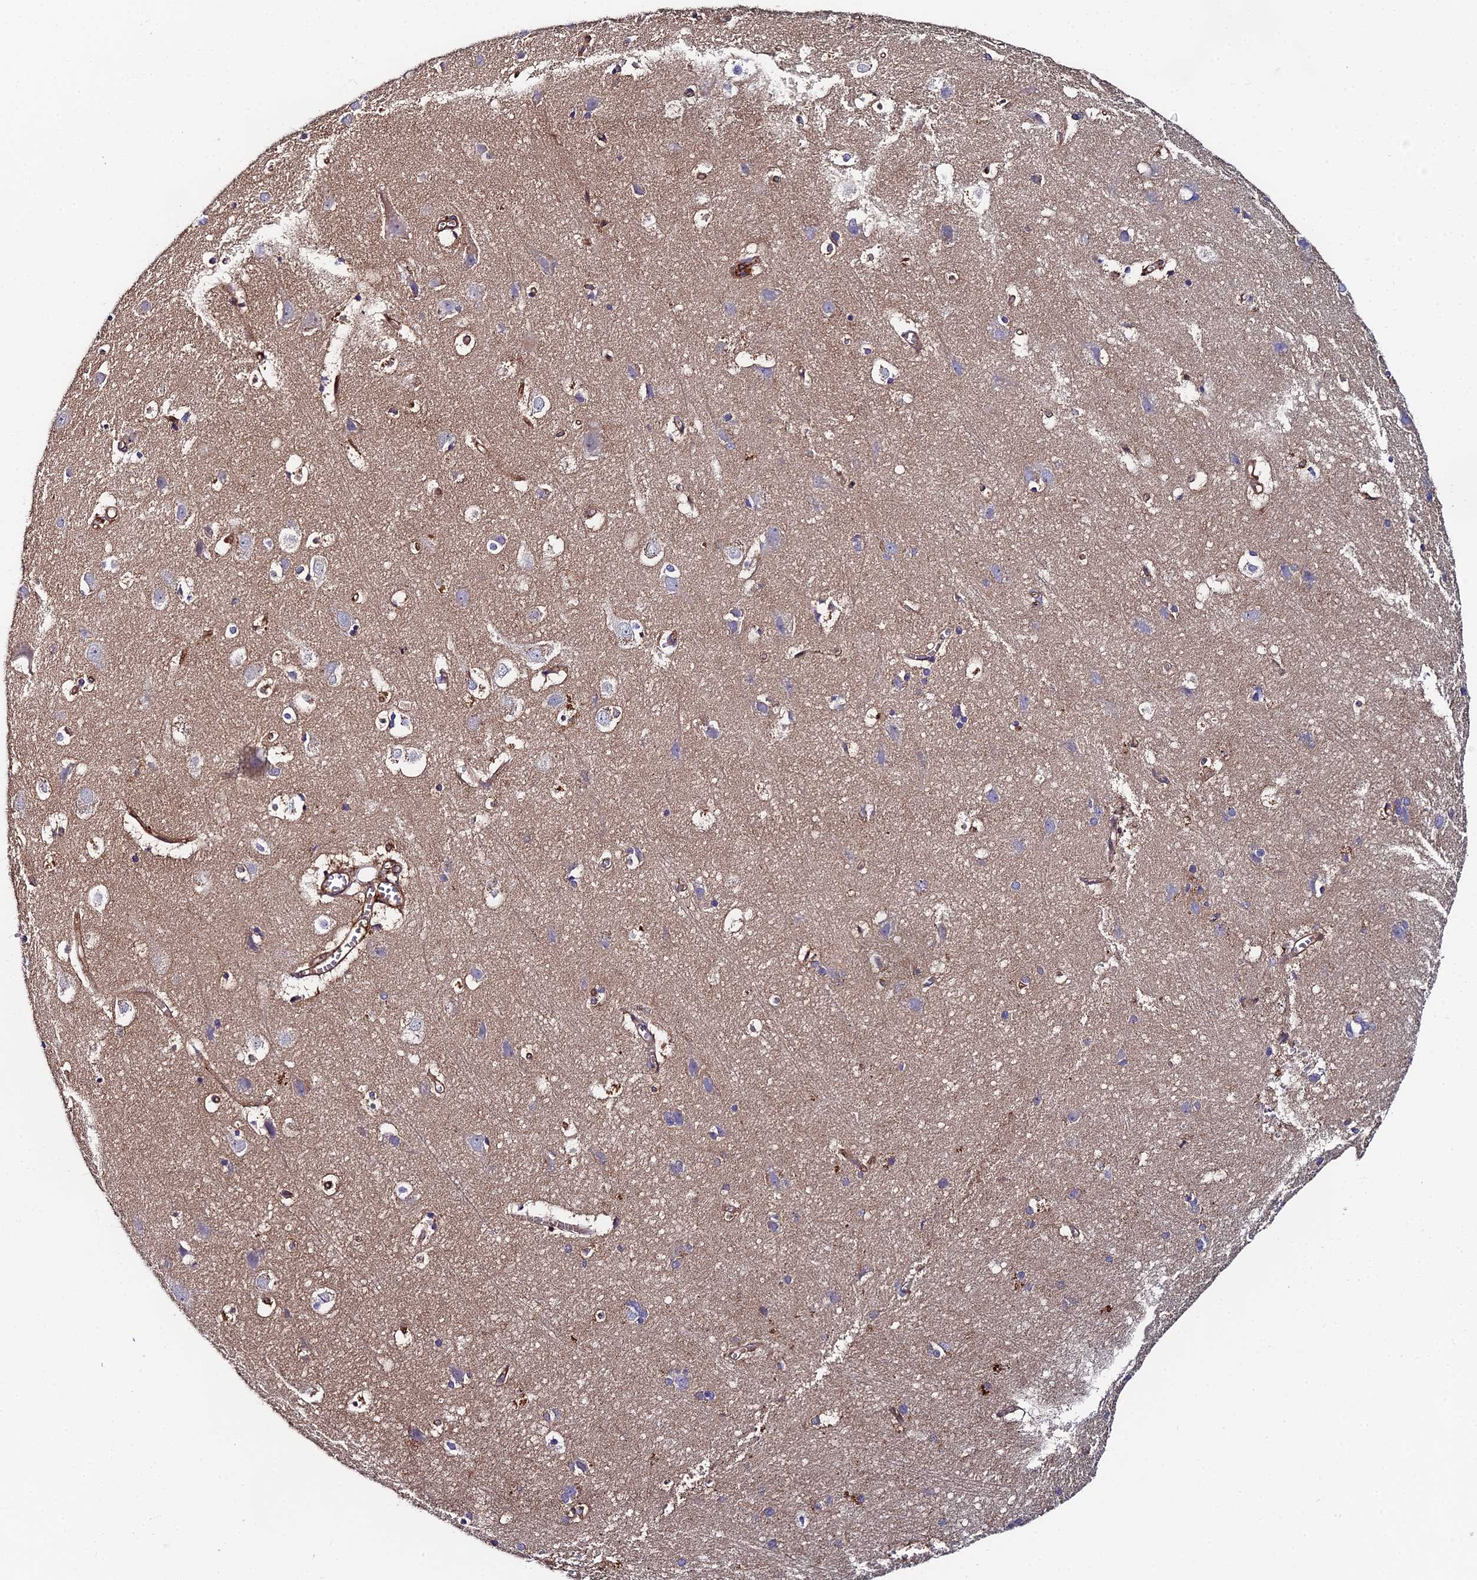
{"staining": {"intensity": "moderate", "quantity": ">75%", "location": "cytoplasmic/membranous"}, "tissue": "cerebral cortex", "cell_type": "Endothelial cells", "image_type": "normal", "snomed": [{"axis": "morphology", "description": "Normal tissue, NOS"}, {"axis": "topography", "description": "Cerebral cortex"}], "caption": "Endothelial cells demonstrate moderate cytoplasmic/membranous expression in approximately >75% of cells in unremarkable cerebral cortex. The staining was performed using DAB, with brown indicating positive protein expression. Nuclei are stained blue with hematoxylin.", "gene": "GNG5B", "patient": {"sex": "male", "age": 54}}